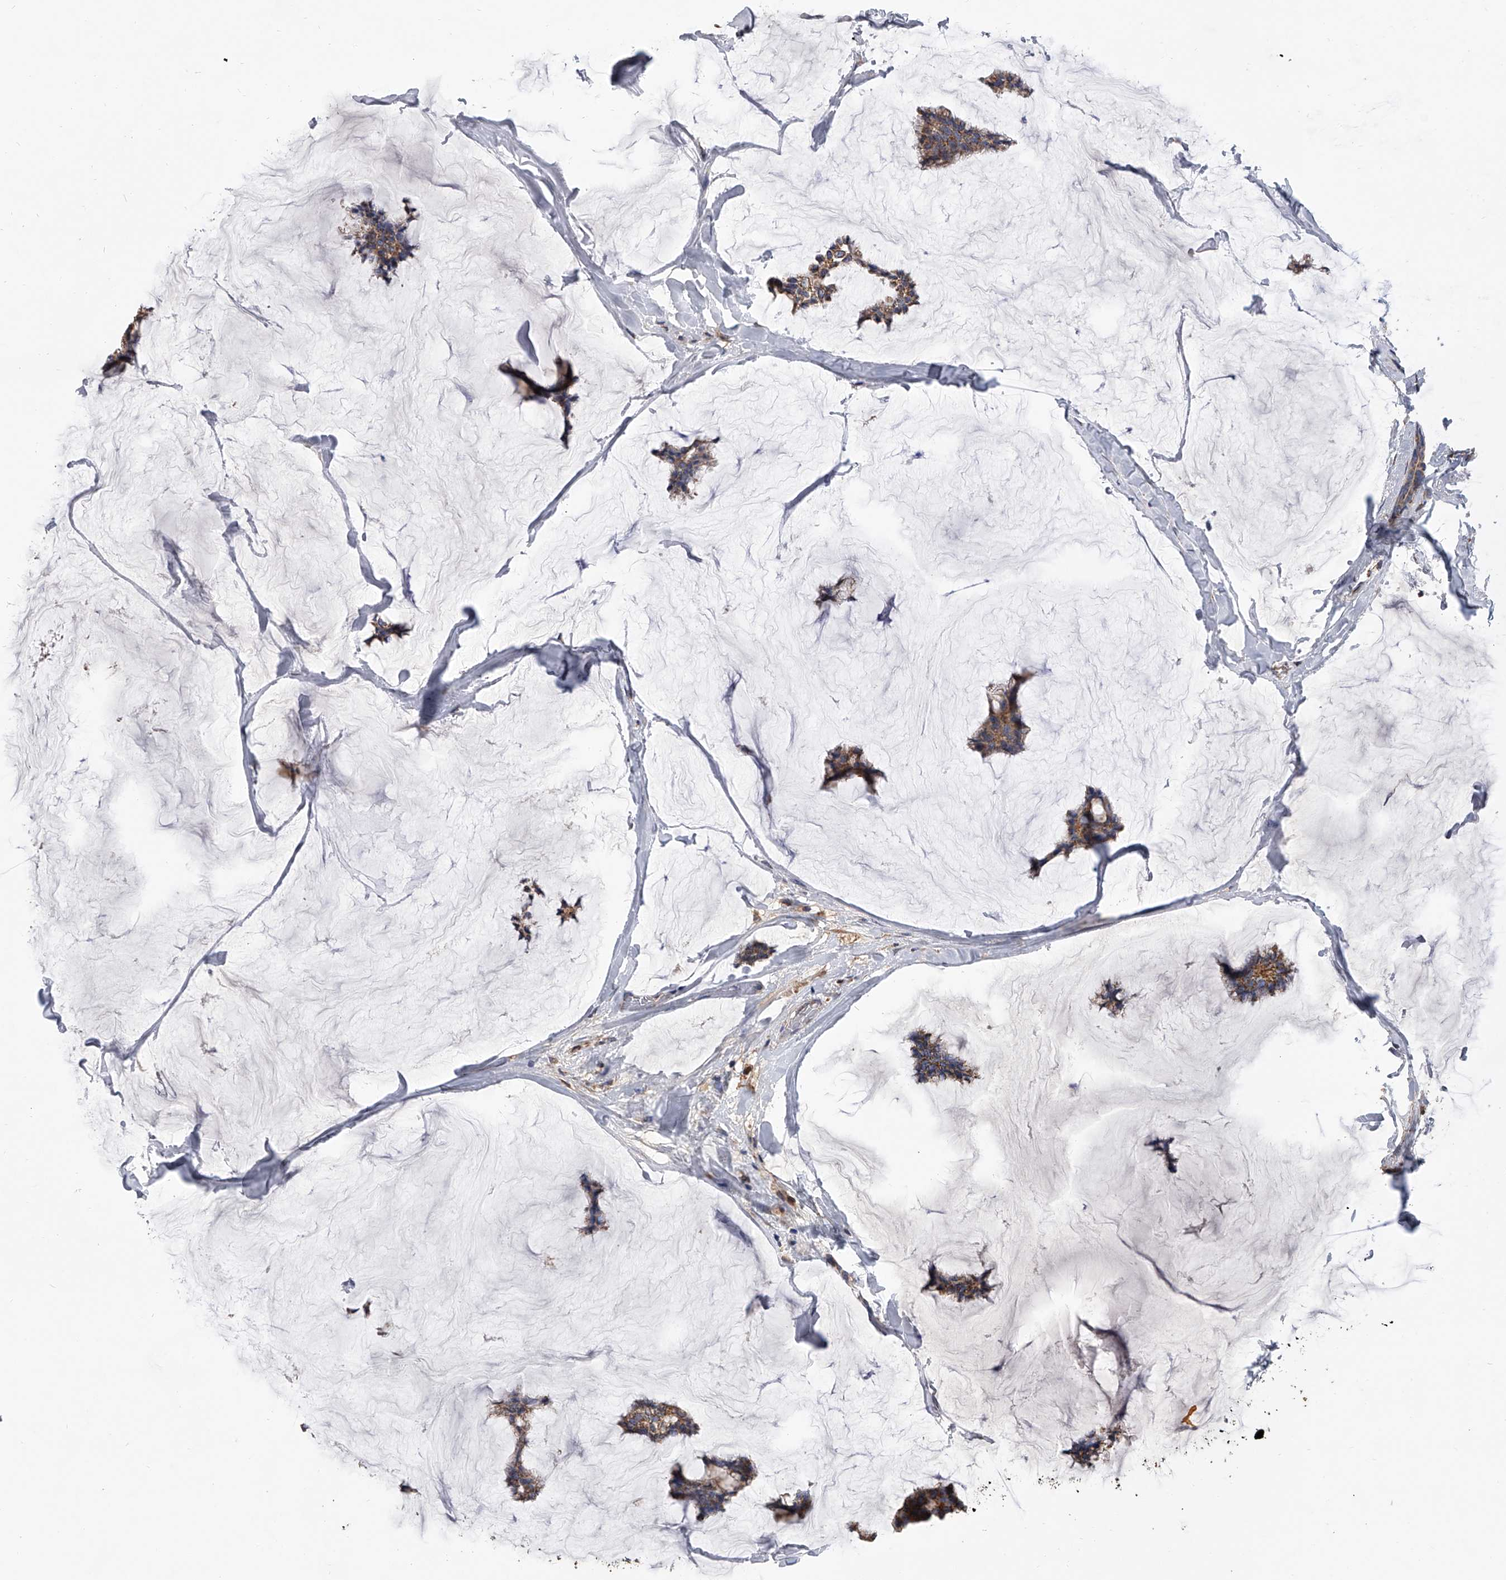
{"staining": {"intensity": "moderate", "quantity": ">75%", "location": "cytoplasmic/membranous"}, "tissue": "breast cancer", "cell_type": "Tumor cells", "image_type": "cancer", "snomed": [{"axis": "morphology", "description": "Duct carcinoma"}, {"axis": "topography", "description": "Breast"}], "caption": "Immunohistochemical staining of breast cancer (invasive ductal carcinoma) shows medium levels of moderate cytoplasmic/membranous positivity in about >75% of tumor cells.", "gene": "MRPL28", "patient": {"sex": "female", "age": 93}}